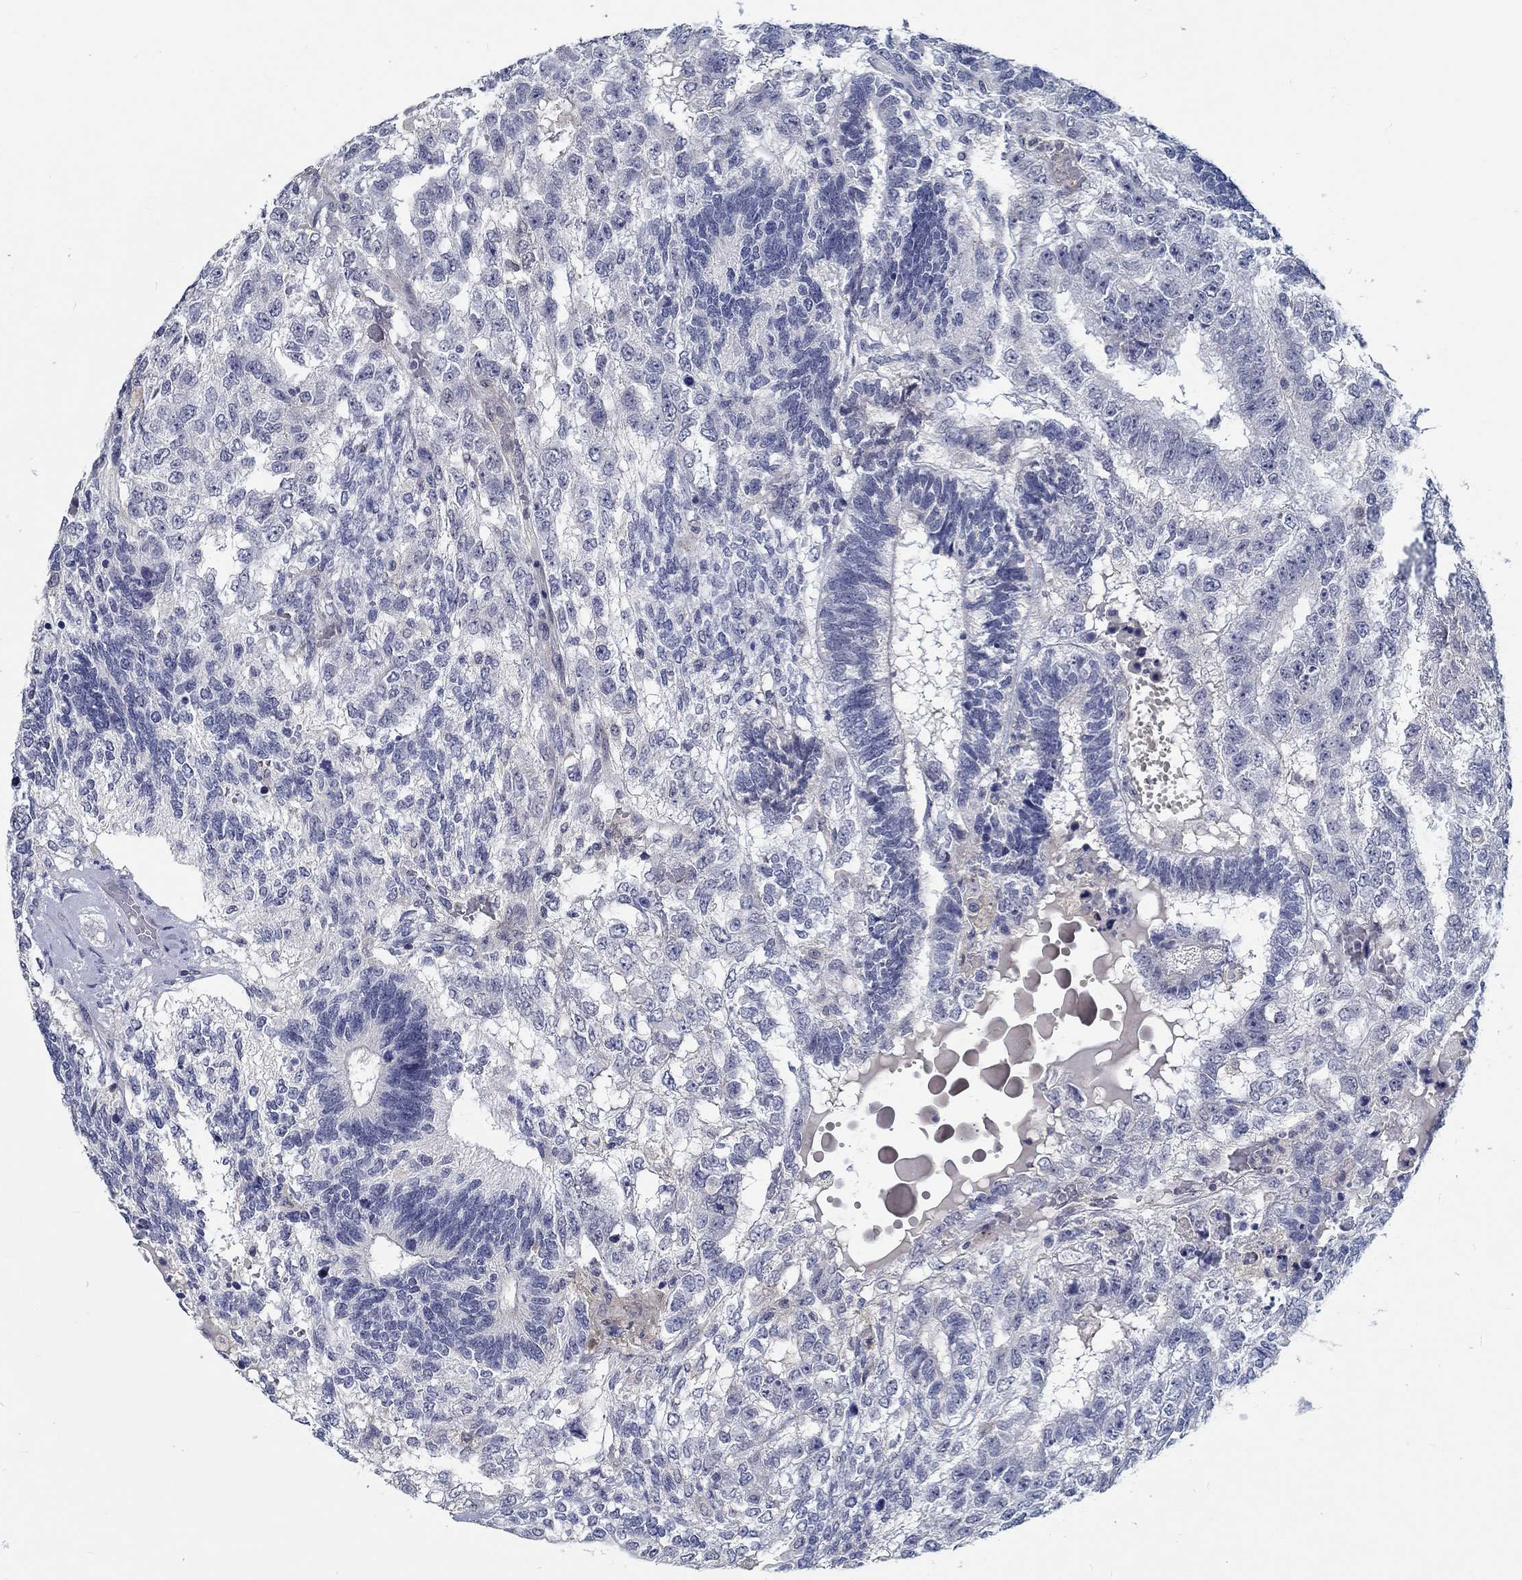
{"staining": {"intensity": "negative", "quantity": "none", "location": "none"}, "tissue": "testis cancer", "cell_type": "Tumor cells", "image_type": "cancer", "snomed": [{"axis": "morphology", "description": "Seminoma, NOS"}, {"axis": "morphology", "description": "Carcinoma, Embryonal, NOS"}, {"axis": "topography", "description": "Testis"}], "caption": "Immunohistochemistry micrograph of embryonal carcinoma (testis) stained for a protein (brown), which exhibits no staining in tumor cells.", "gene": "MYBPC1", "patient": {"sex": "male", "age": 41}}